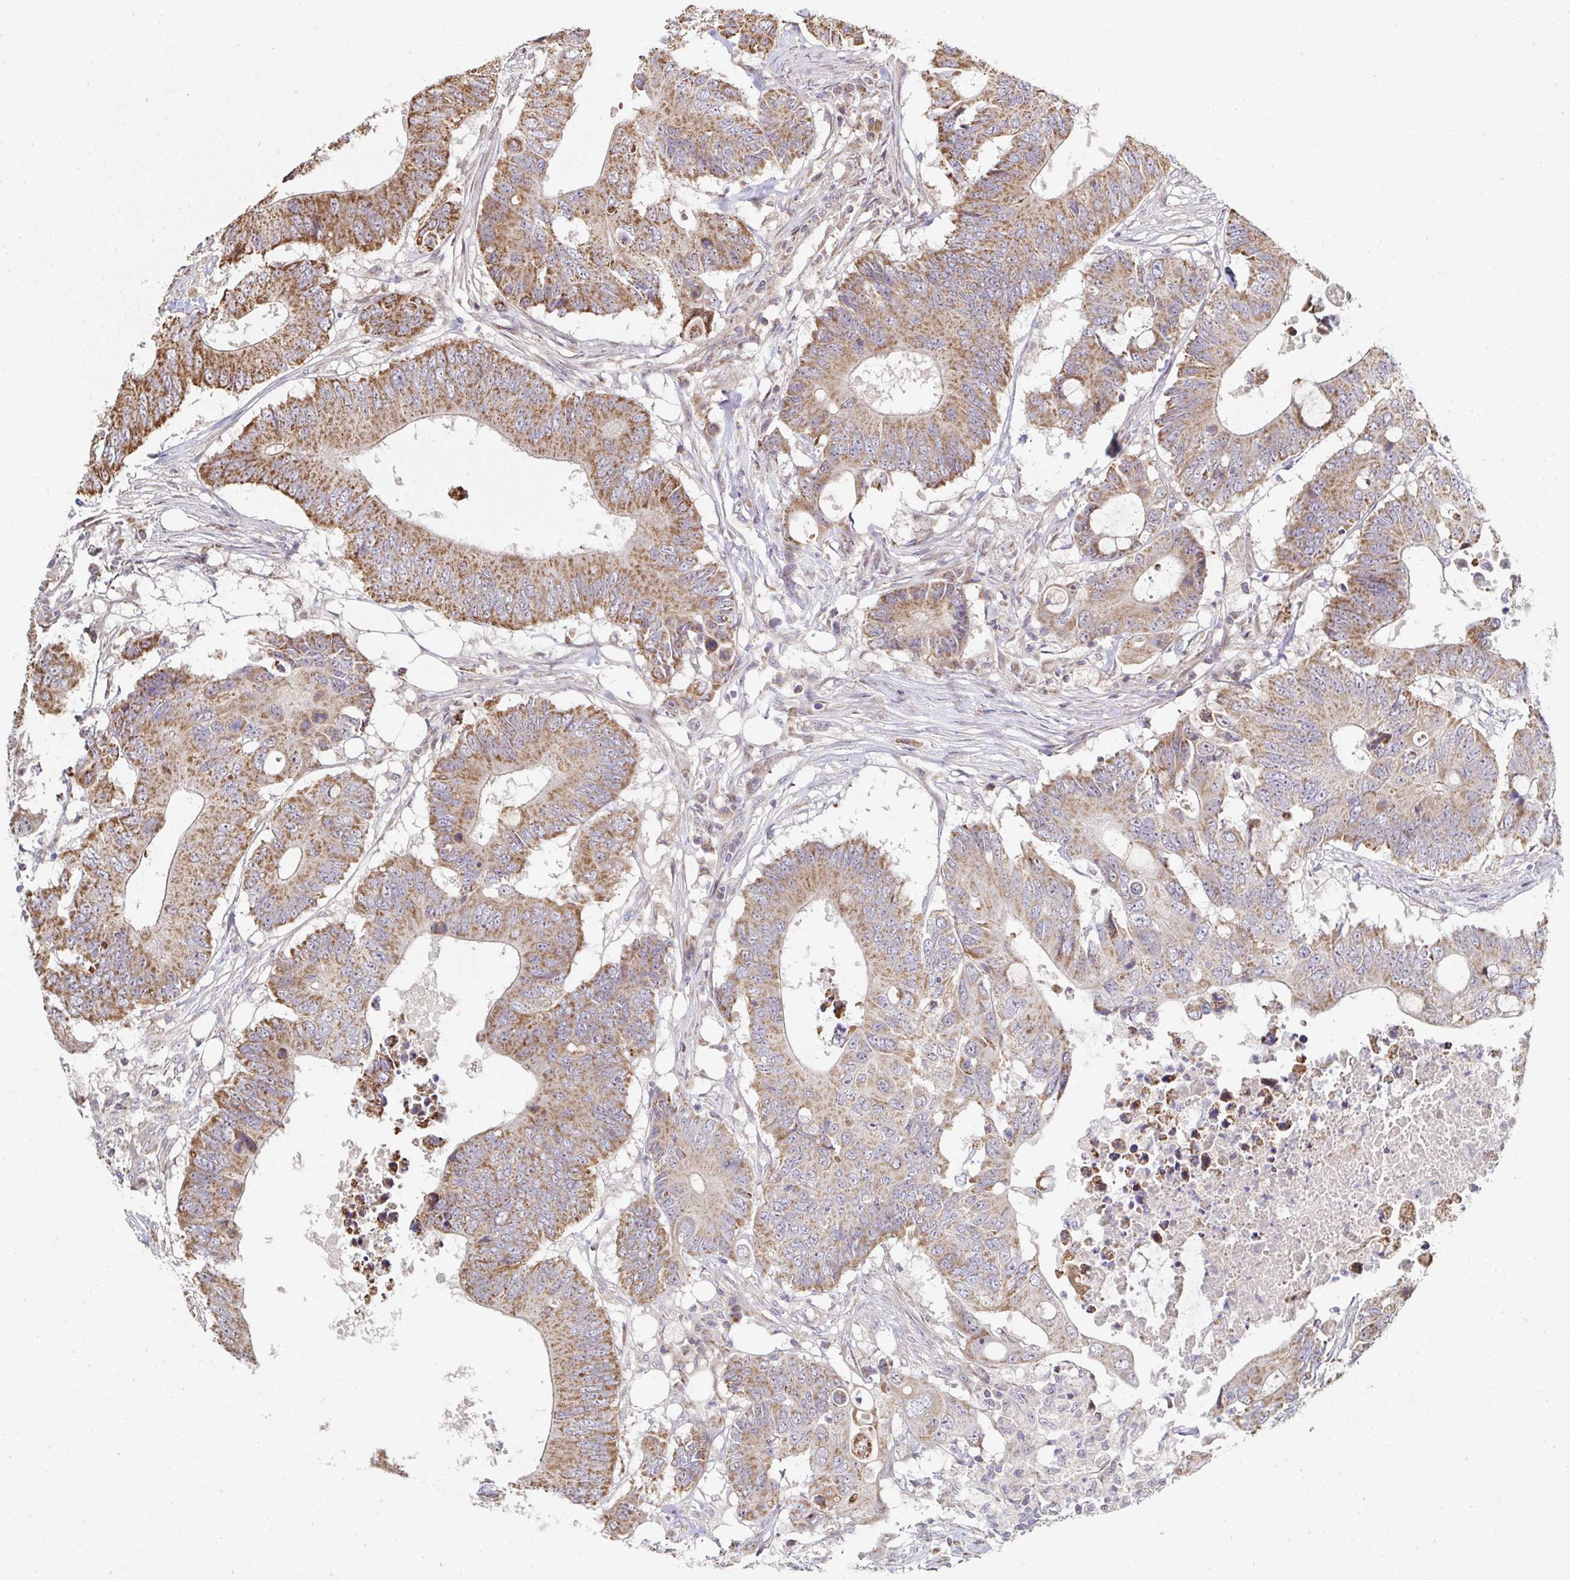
{"staining": {"intensity": "moderate", "quantity": ">75%", "location": "cytoplasmic/membranous"}, "tissue": "colorectal cancer", "cell_type": "Tumor cells", "image_type": "cancer", "snomed": [{"axis": "morphology", "description": "Adenocarcinoma, NOS"}, {"axis": "topography", "description": "Colon"}], "caption": "Protein expression analysis of colorectal adenocarcinoma exhibits moderate cytoplasmic/membranous positivity in about >75% of tumor cells. The staining was performed using DAB, with brown indicating positive protein expression. Nuclei are stained blue with hematoxylin.", "gene": "AGTPBP1", "patient": {"sex": "male", "age": 71}}